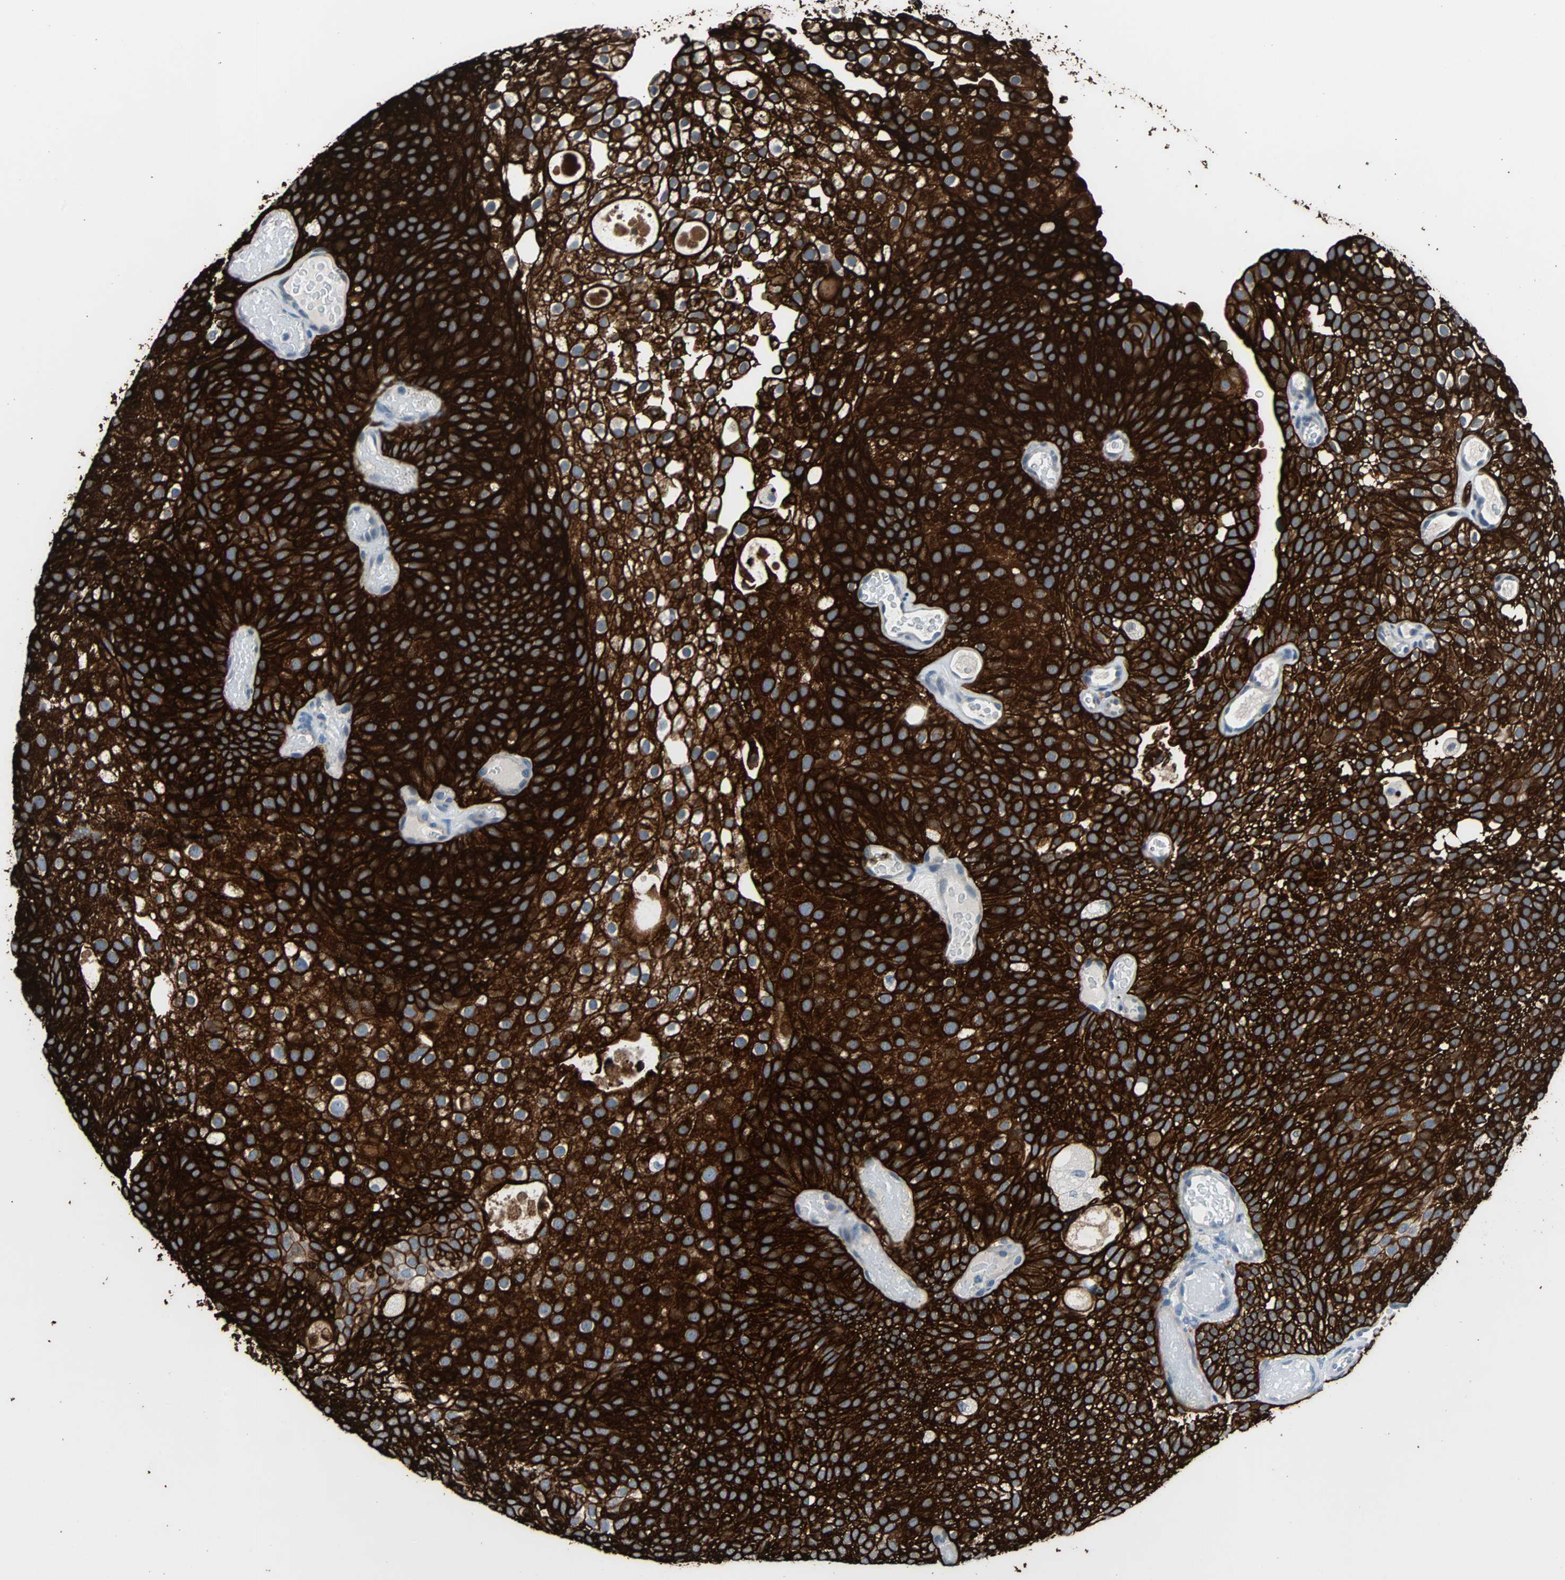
{"staining": {"intensity": "strong", "quantity": ">75%", "location": "cytoplasmic/membranous"}, "tissue": "urothelial cancer", "cell_type": "Tumor cells", "image_type": "cancer", "snomed": [{"axis": "morphology", "description": "Urothelial carcinoma, Low grade"}, {"axis": "topography", "description": "Urinary bladder"}], "caption": "Immunohistochemistry (DAB) staining of urothelial cancer displays strong cytoplasmic/membranous protein expression in approximately >75% of tumor cells.", "gene": "KRT7", "patient": {"sex": "male", "age": 78}}